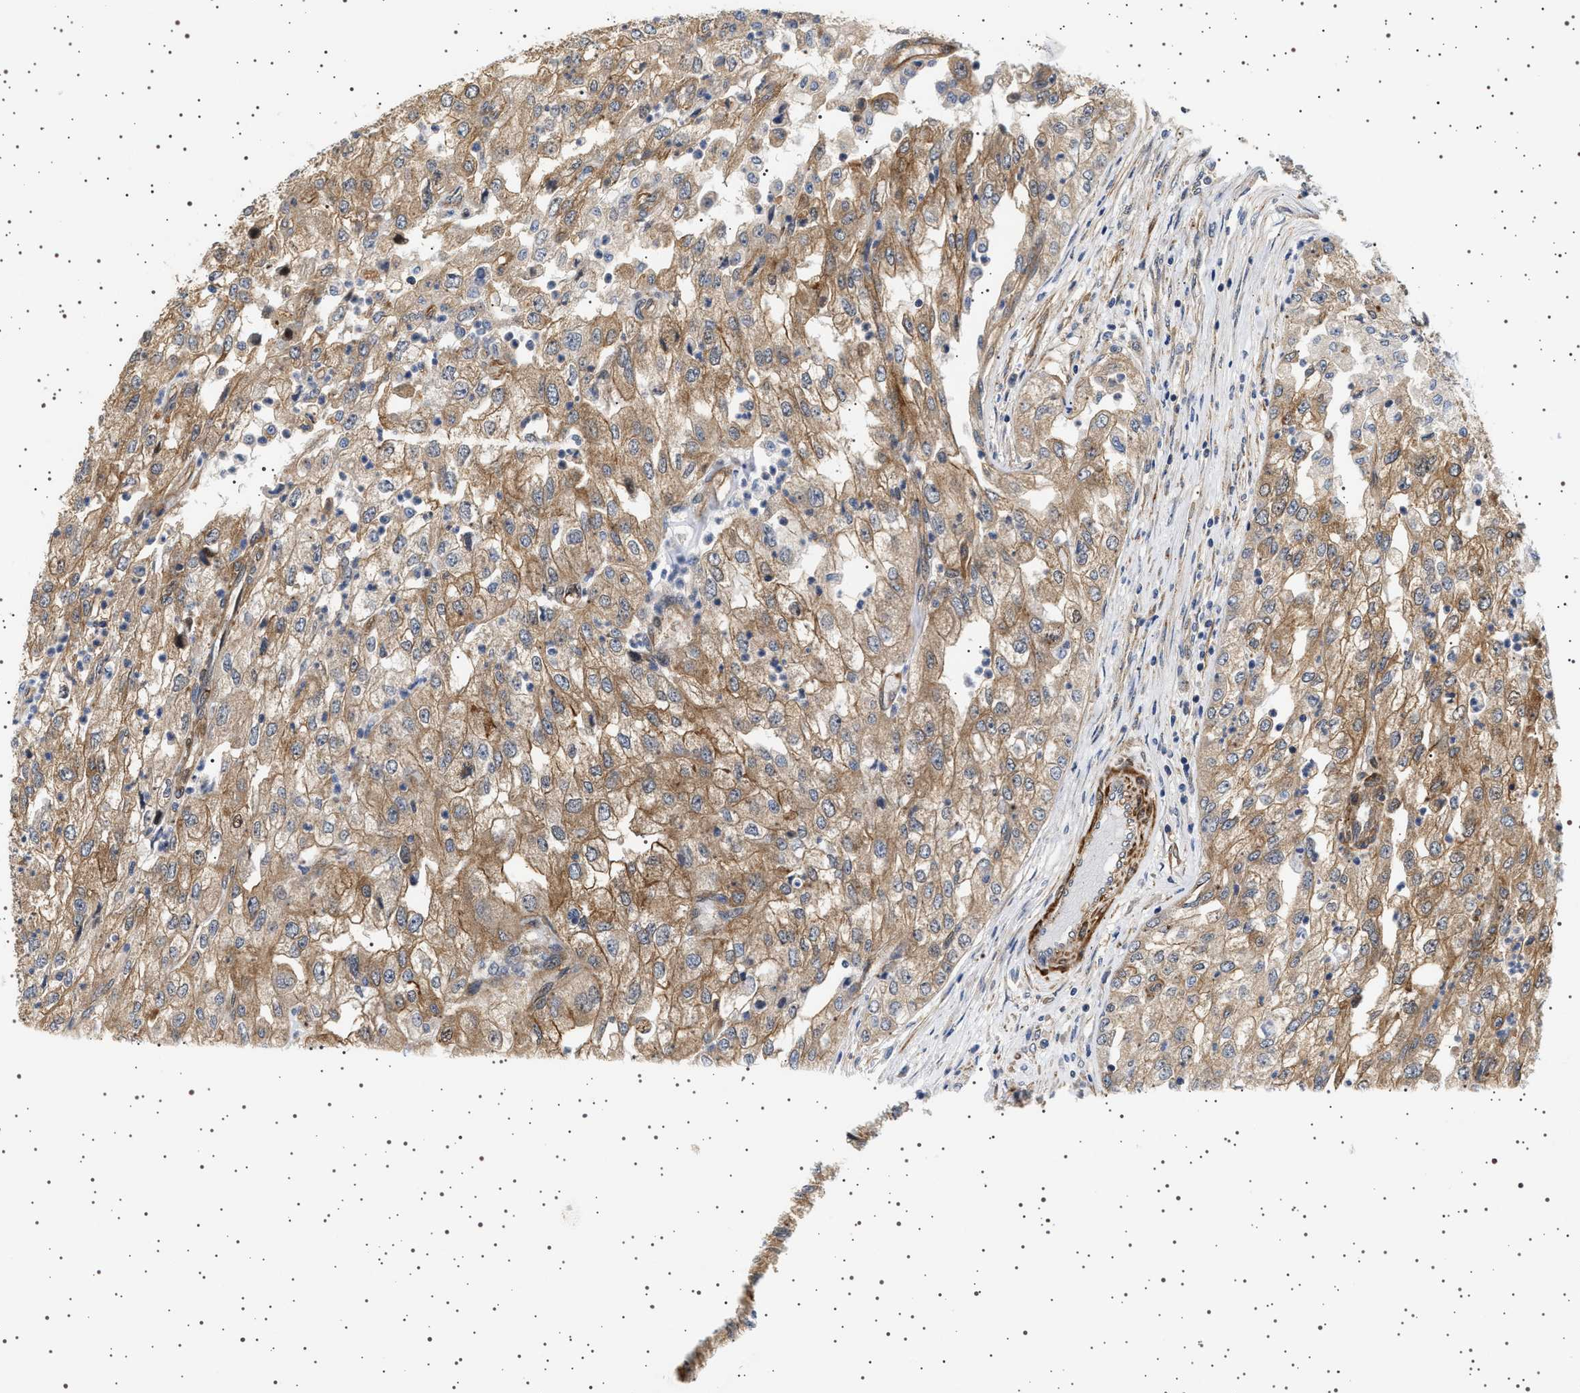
{"staining": {"intensity": "moderate", "quantity": ">75%", "location": "cytoplasmic/membranous"}, "tissue": "renal cancer", "cell_type": "Tumor cells", "image_type": "cancer", "snomed": [{"axis": "morphology", "description": "Adenocarcinoma, NOS"}, {"axis": "topography", "description": "Kidney"}], "caption": "Moderate cytoplasmic/membranous positivity is identified in about >75% of tumor cells in renal cancer.", "gene": "BAG3", "patient": {"sex": "female", "age": 54}}